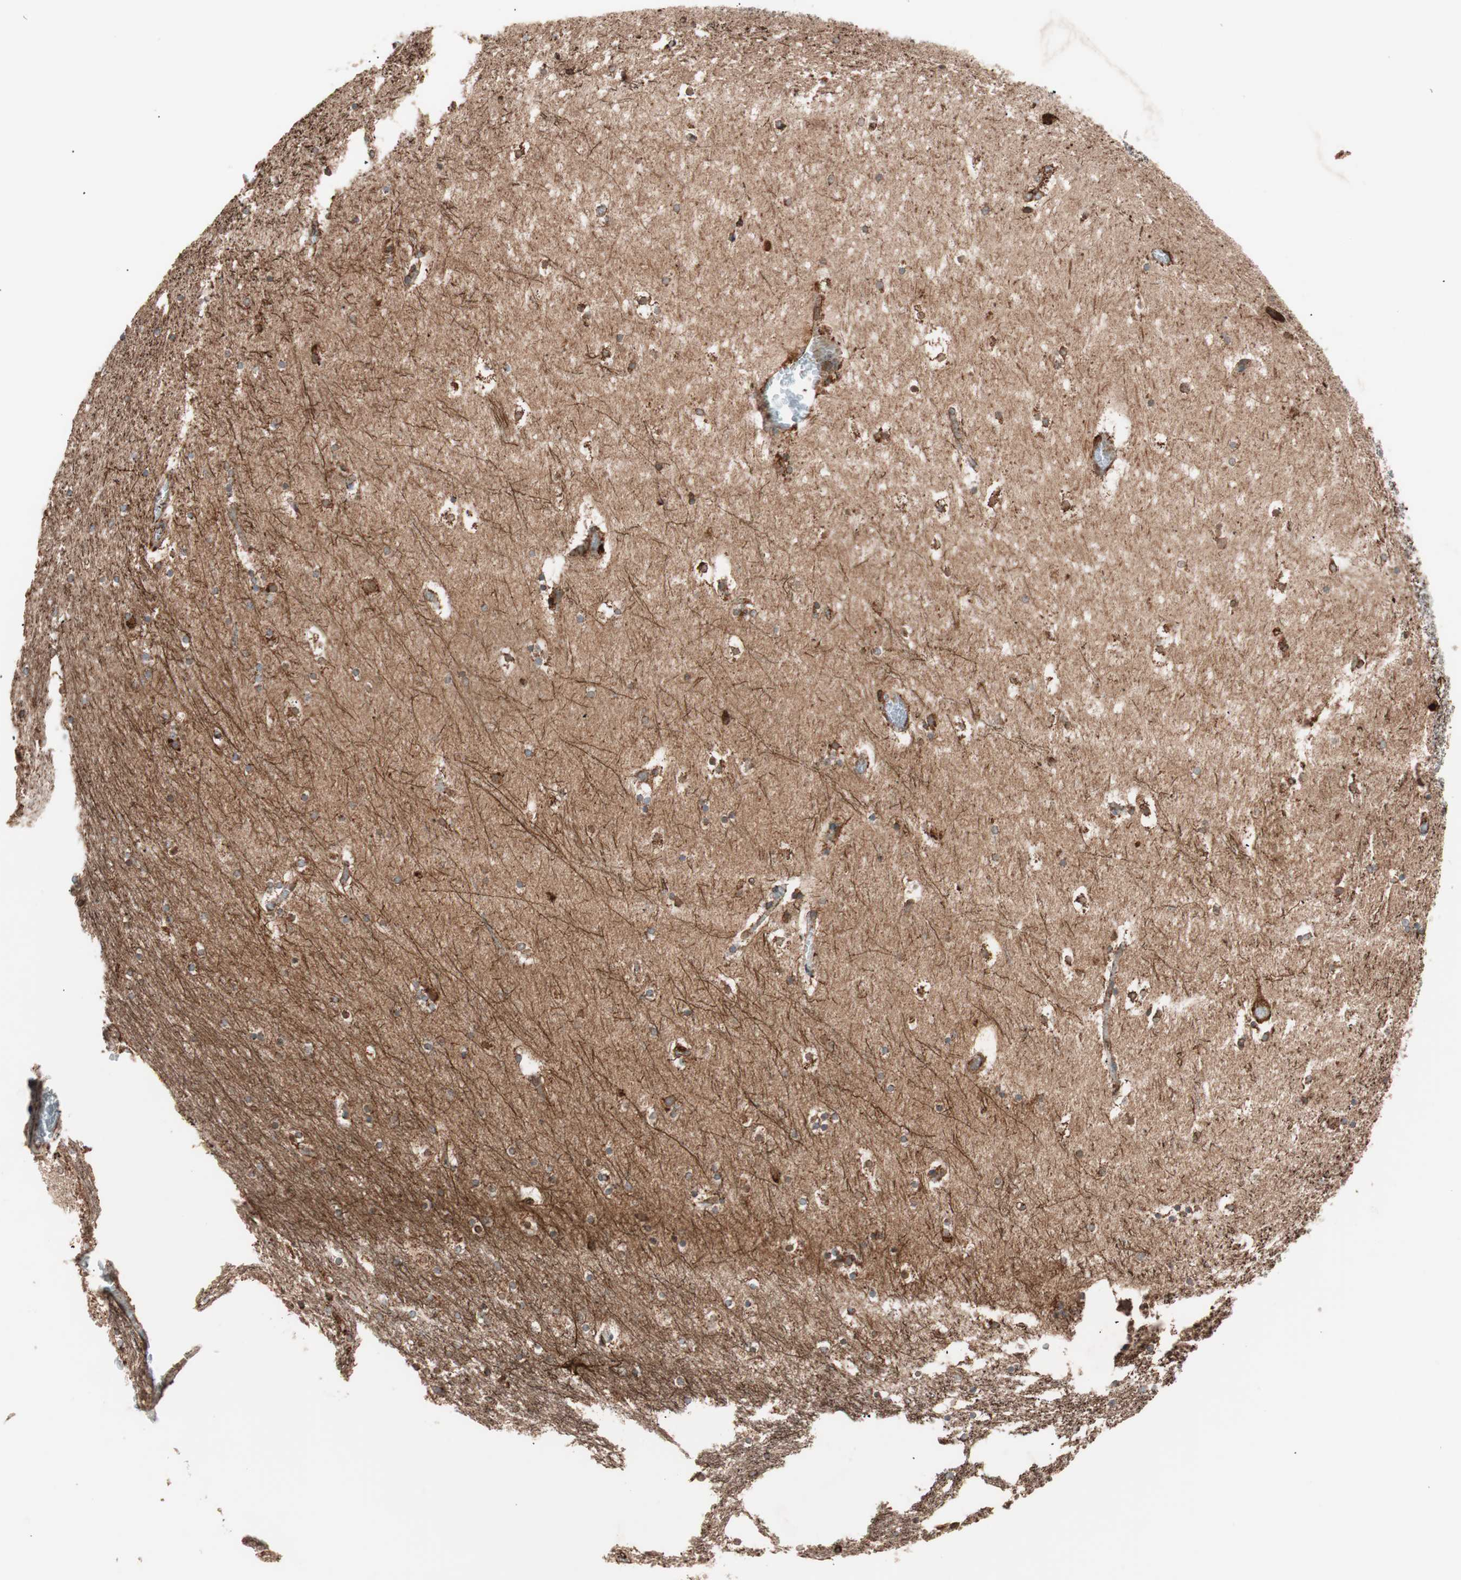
{"staining": {"intensity": "moderate", "quantity": "25%-75%", "location": "cytoplasmic/membranous"}, "tissue": "hippocampus", "cell_type": "Glial cells", "image_type": "normal", "snomed": [{"axis": "morphology", "description": "Normal tissue, NOS"}, {"axis": "topography", "description": "Hippocampus"}], "caption": "Immunohistochemistry (IHC) of benign hippocampus reveals medium levels of moderate cytoplasmic/membranous positivity in about 25%-75% of glial cells. (Stains: DAB in brown, nuclei in blue, Microscopy: brightfield microscopy at high magnification).", "gene": "VEGFA", "patient": {"sex": "male", "age": 45}}